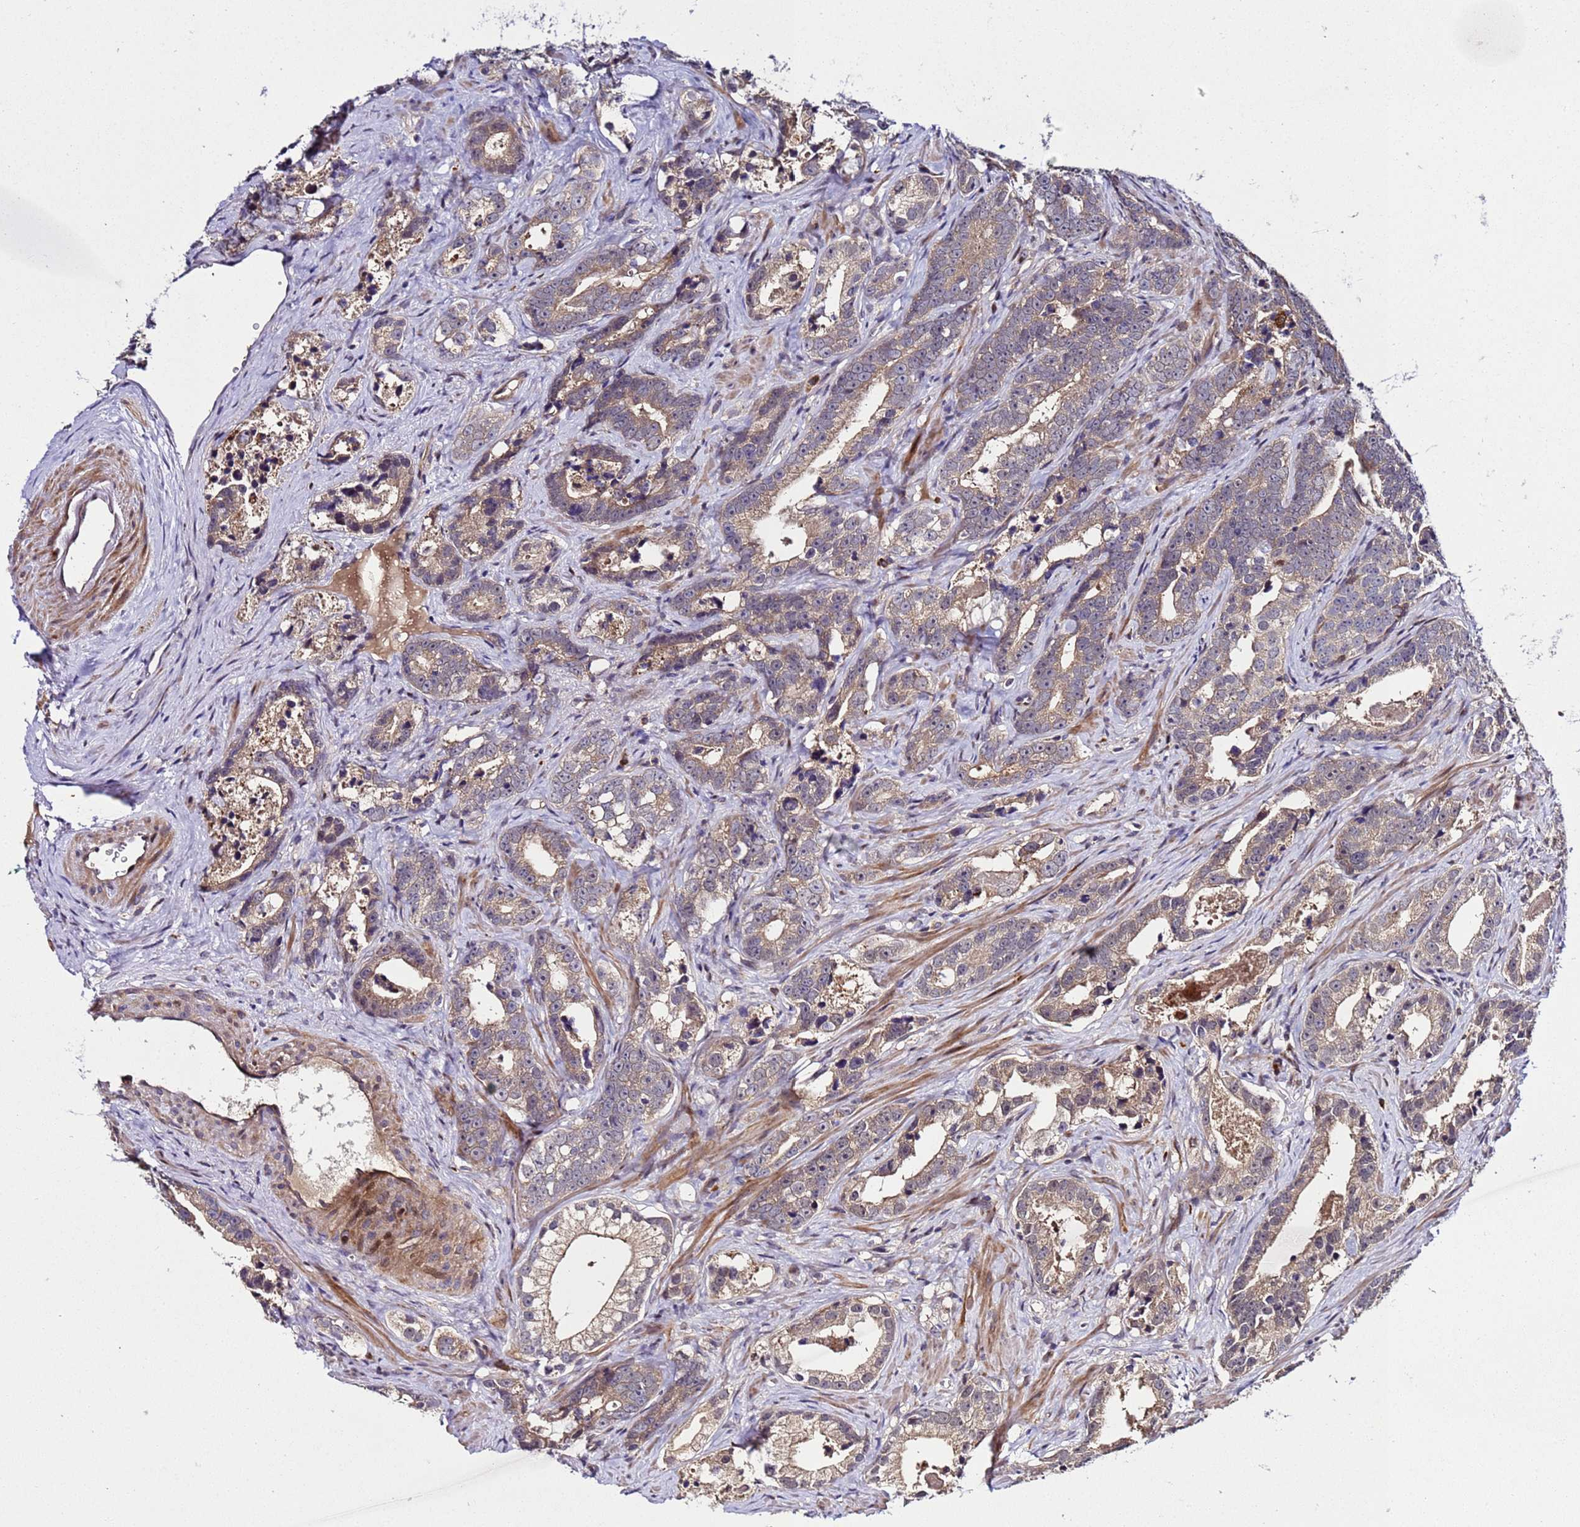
{"staining": {"intensity": "weak", "quantity": ">75%", "location": "cytoplasmic/membranous"}, "tissue": "prostate cancer", "cell_type": "Tumor cells", "image_type": "cancer", "snomed": [{"axis": "morphology", "description": "Adenocarcinoma, High grade"}, {"axis": "topography", "description": "Prostate"}], "caption": "IHC (DAB) staining of human prostate cancer demonstrates weak cytoplasmic/membranous protein expression in about >75% of tumor cells.", "gene": "PLXDC2", "patient": {"sex": "male", "age": 62}}